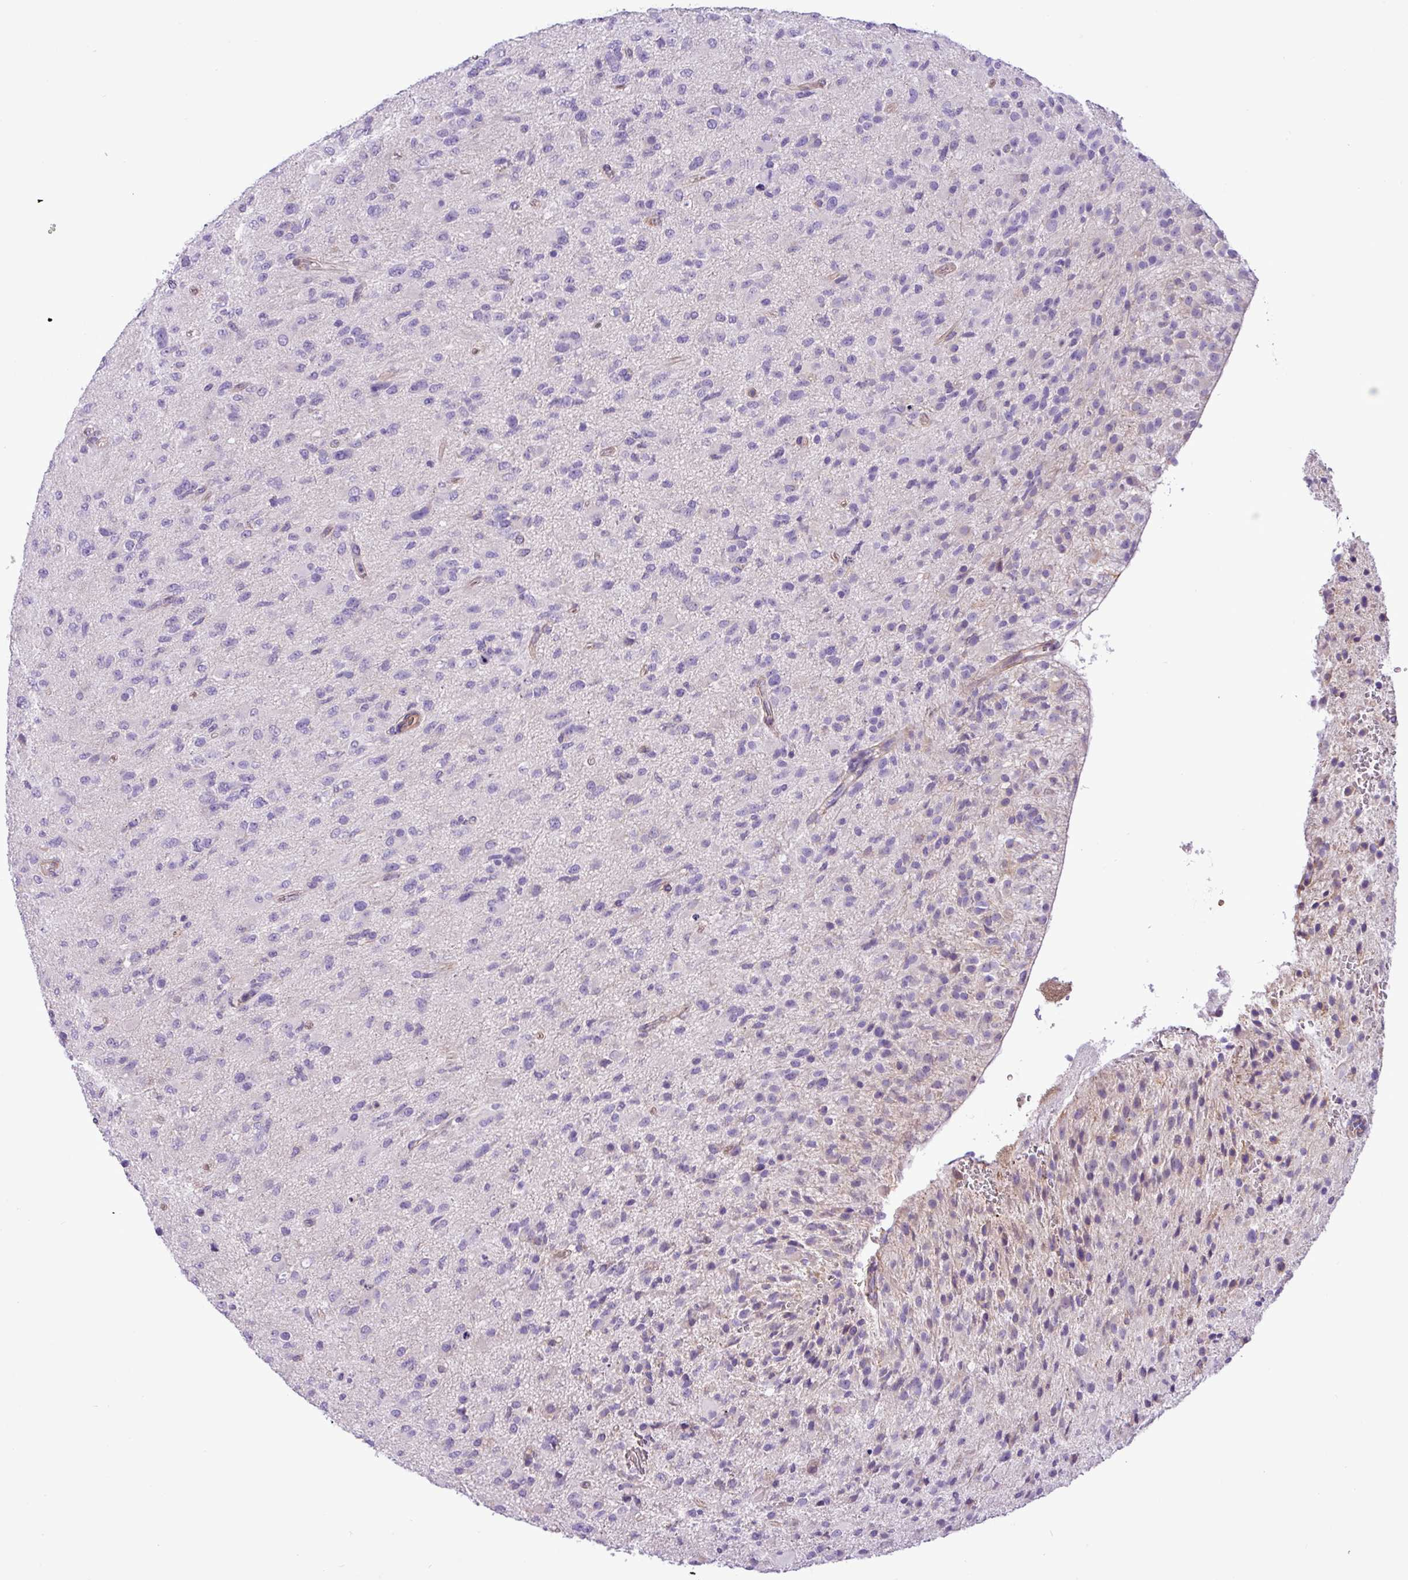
{"staining": {"intensity": "negative", "quantity": "none", "location": "none"}, "tissue": "glioma", "cell_type": "Tumor cells", "image_type": "cancer", "snomed": [{"axis": "morphology", "description": "Glioma, malignant, Low grade"}, {"axis": "topography", "description": "Brain"}], "caption": "Tumor cells are negative for brown protein staining in glioma.", "gene": "C11orf91", "patient": {"sex": "male", "age": 65}}